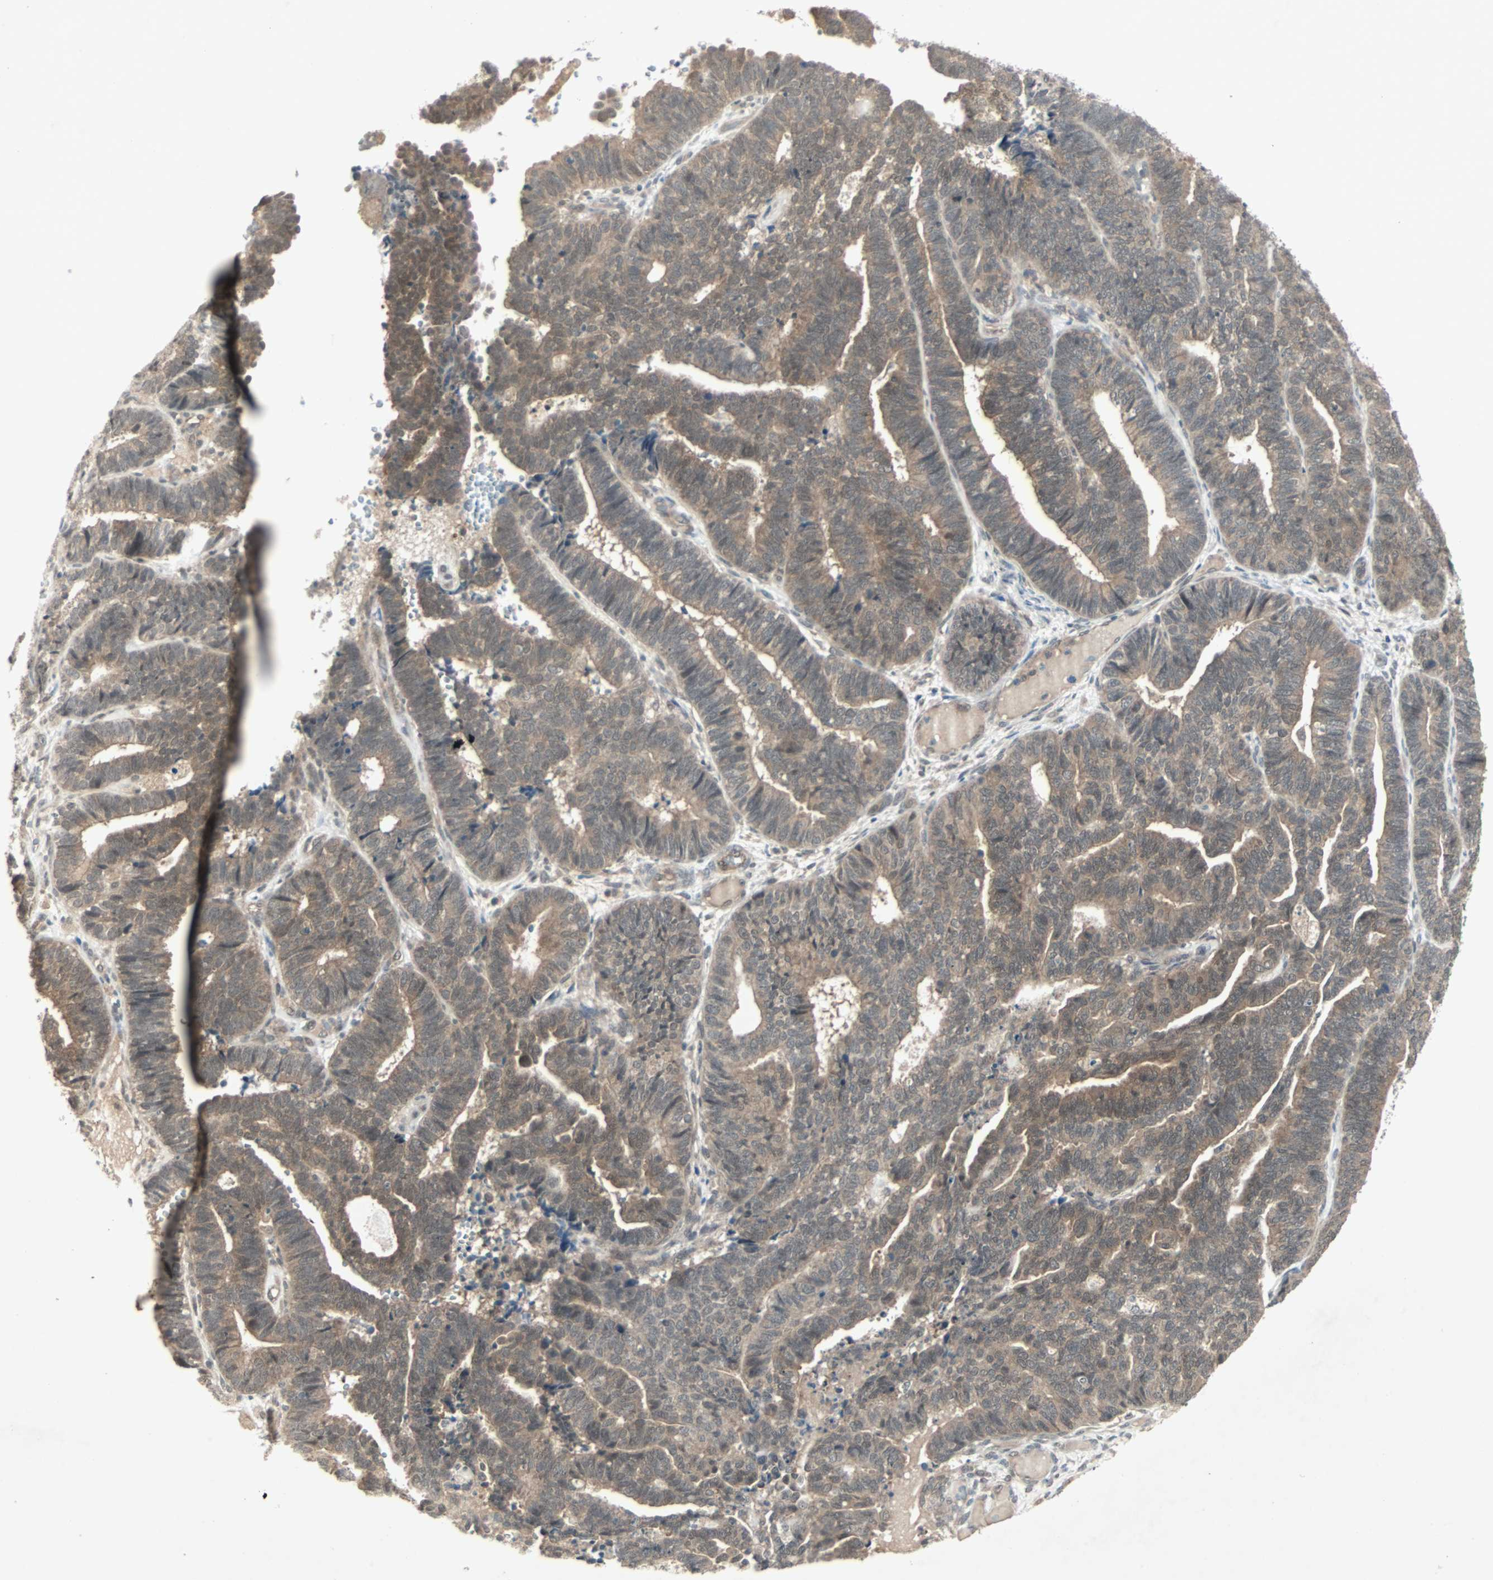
{"staining": {"intensity": "weak", "quantity": ">75%", "location": "cytoplasmic/membranous"}, "tissue": "endometrial cancer", "cell_type": "Tumor cells", "image_type": "cancer", "snomed": [{"axis": "morphology", "description": "Adenocarcinoma, NOS"}, {"axis": "topography", "description": "Endometrium"}], "caption": "An image showing weak cytoplasmic/membranous staining in about >75% of tumor cells in endometrial cancer, as visualized by brown immunohistochemical staining.", "gene": "PTPA", "patient": {"sex": "female", "age": 70}}